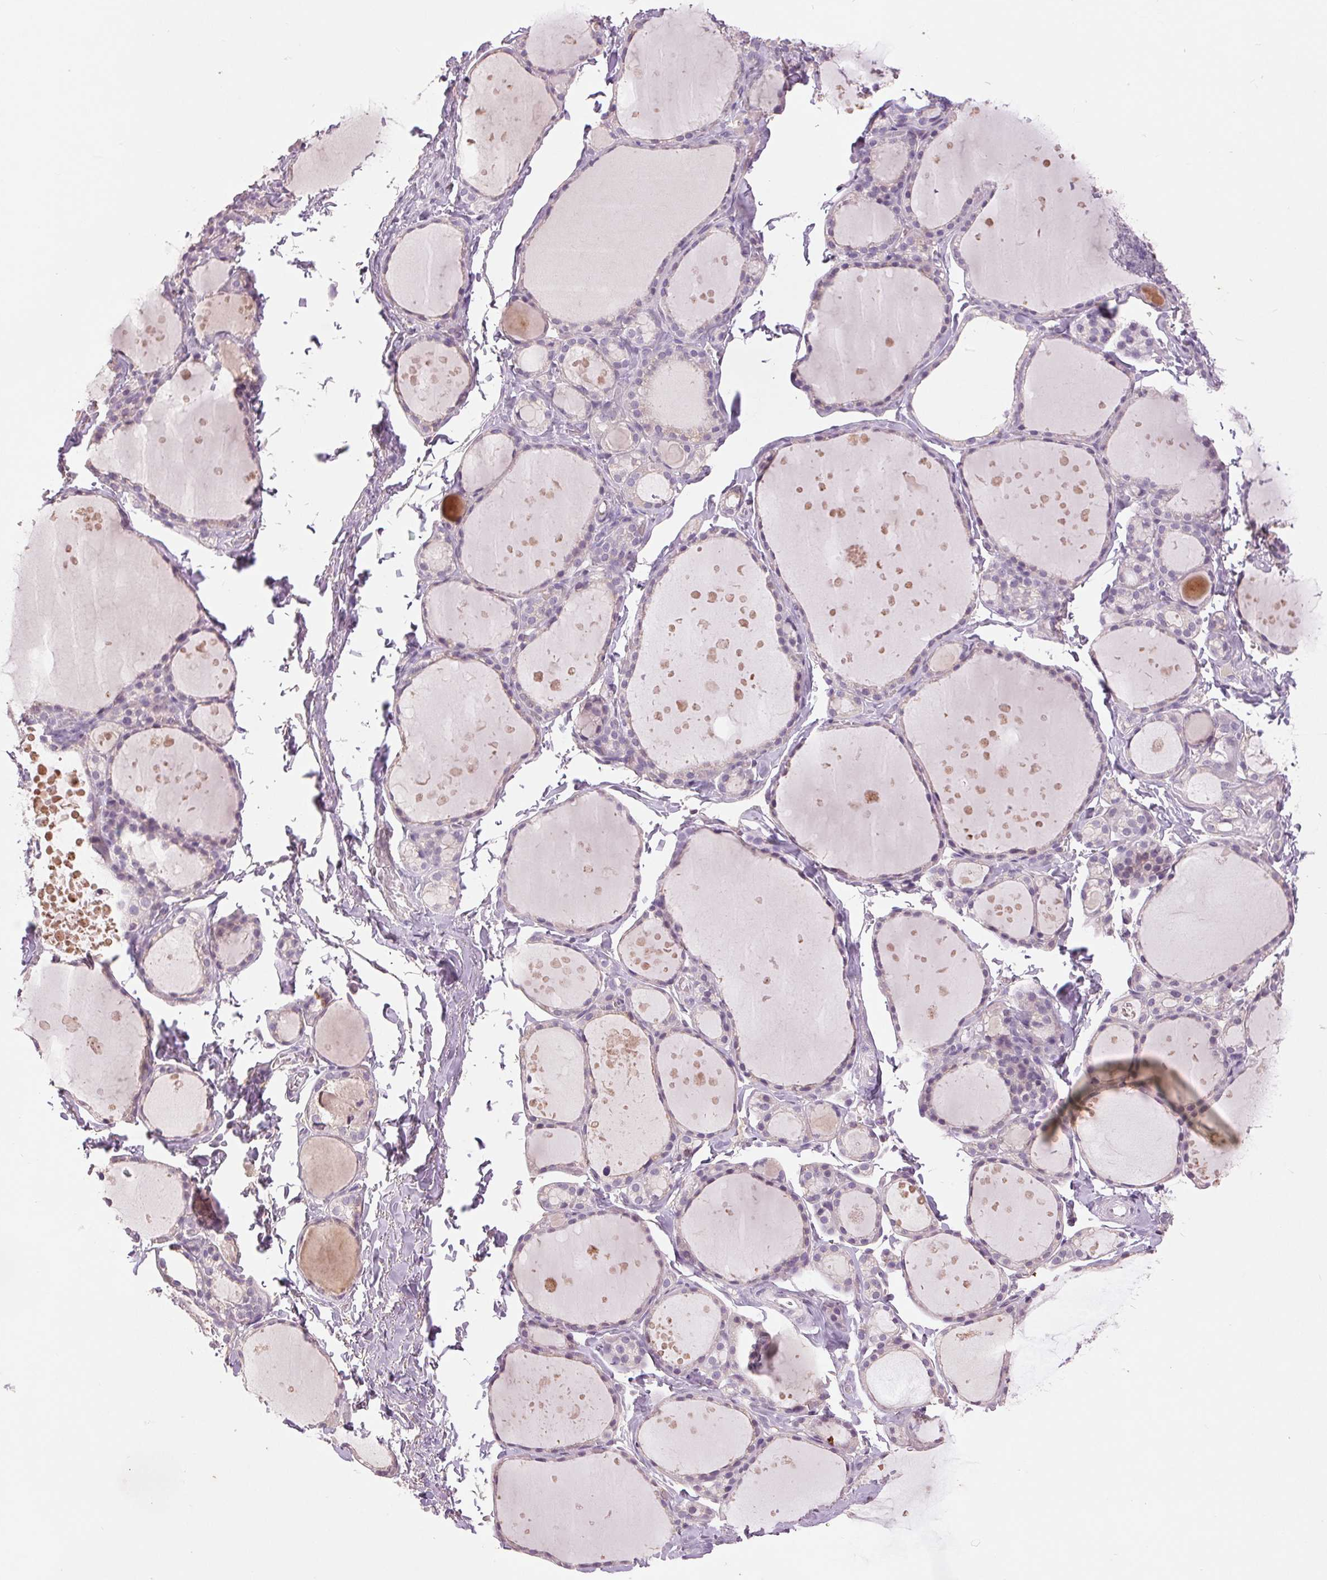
{"staining": {"intensity": "negative", "quantity": "none", "location": "none"}, "tissue": "thyroid gland", "cell_type": "Glandular cells", "image_type": "normal", "snomed": [{"axis": "morphology", "description": "Normal tissue, NOS"}, {"axis": "topography", "description": "Thyroid gland"}], "caption": "Immunohistochemistry of normal thyroid gland shows no expression in glandular cells. (Brightfield microscopy of DAB (3,3'-diaminobenzidine) IHC at high magnification).", "gene": "FXYD4", "patient": {"sex": "male", "age": 68}}